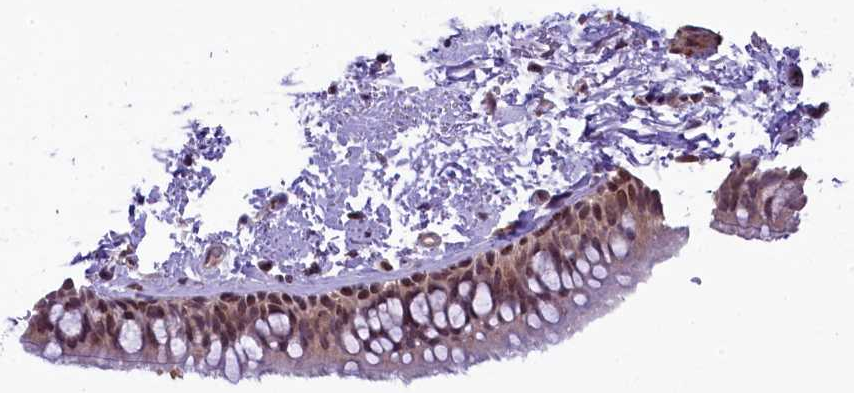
{"staining": {"intensity": "weak", "quantity": "25%-75%", "location": "nuclear"}, "tissue": "bronchus", "cell_type": "Respiratory epithelial cells", "image_type": "normal", "snomed": [{"axis": "morphology", "description": "Normal tissue, NOS"}, {"axis": "topography", "description": "Cartilage tissue"}, {"axis": "topography", "description": "Bronchus"}], "caption": "Benign bronchus shows weak nuclear positivity in approximately 25%-75% of respiratory epithelial cells, visualized by immunohistochemistry. The staining is performed using DAB (3,3'-diaminobenzidine) brown chromogen to label protein expression. The nuclei are counter-stained blue using hematoxylin.", "gene": "RBBP8", "patient": {"sex": "female", "age": 73}}